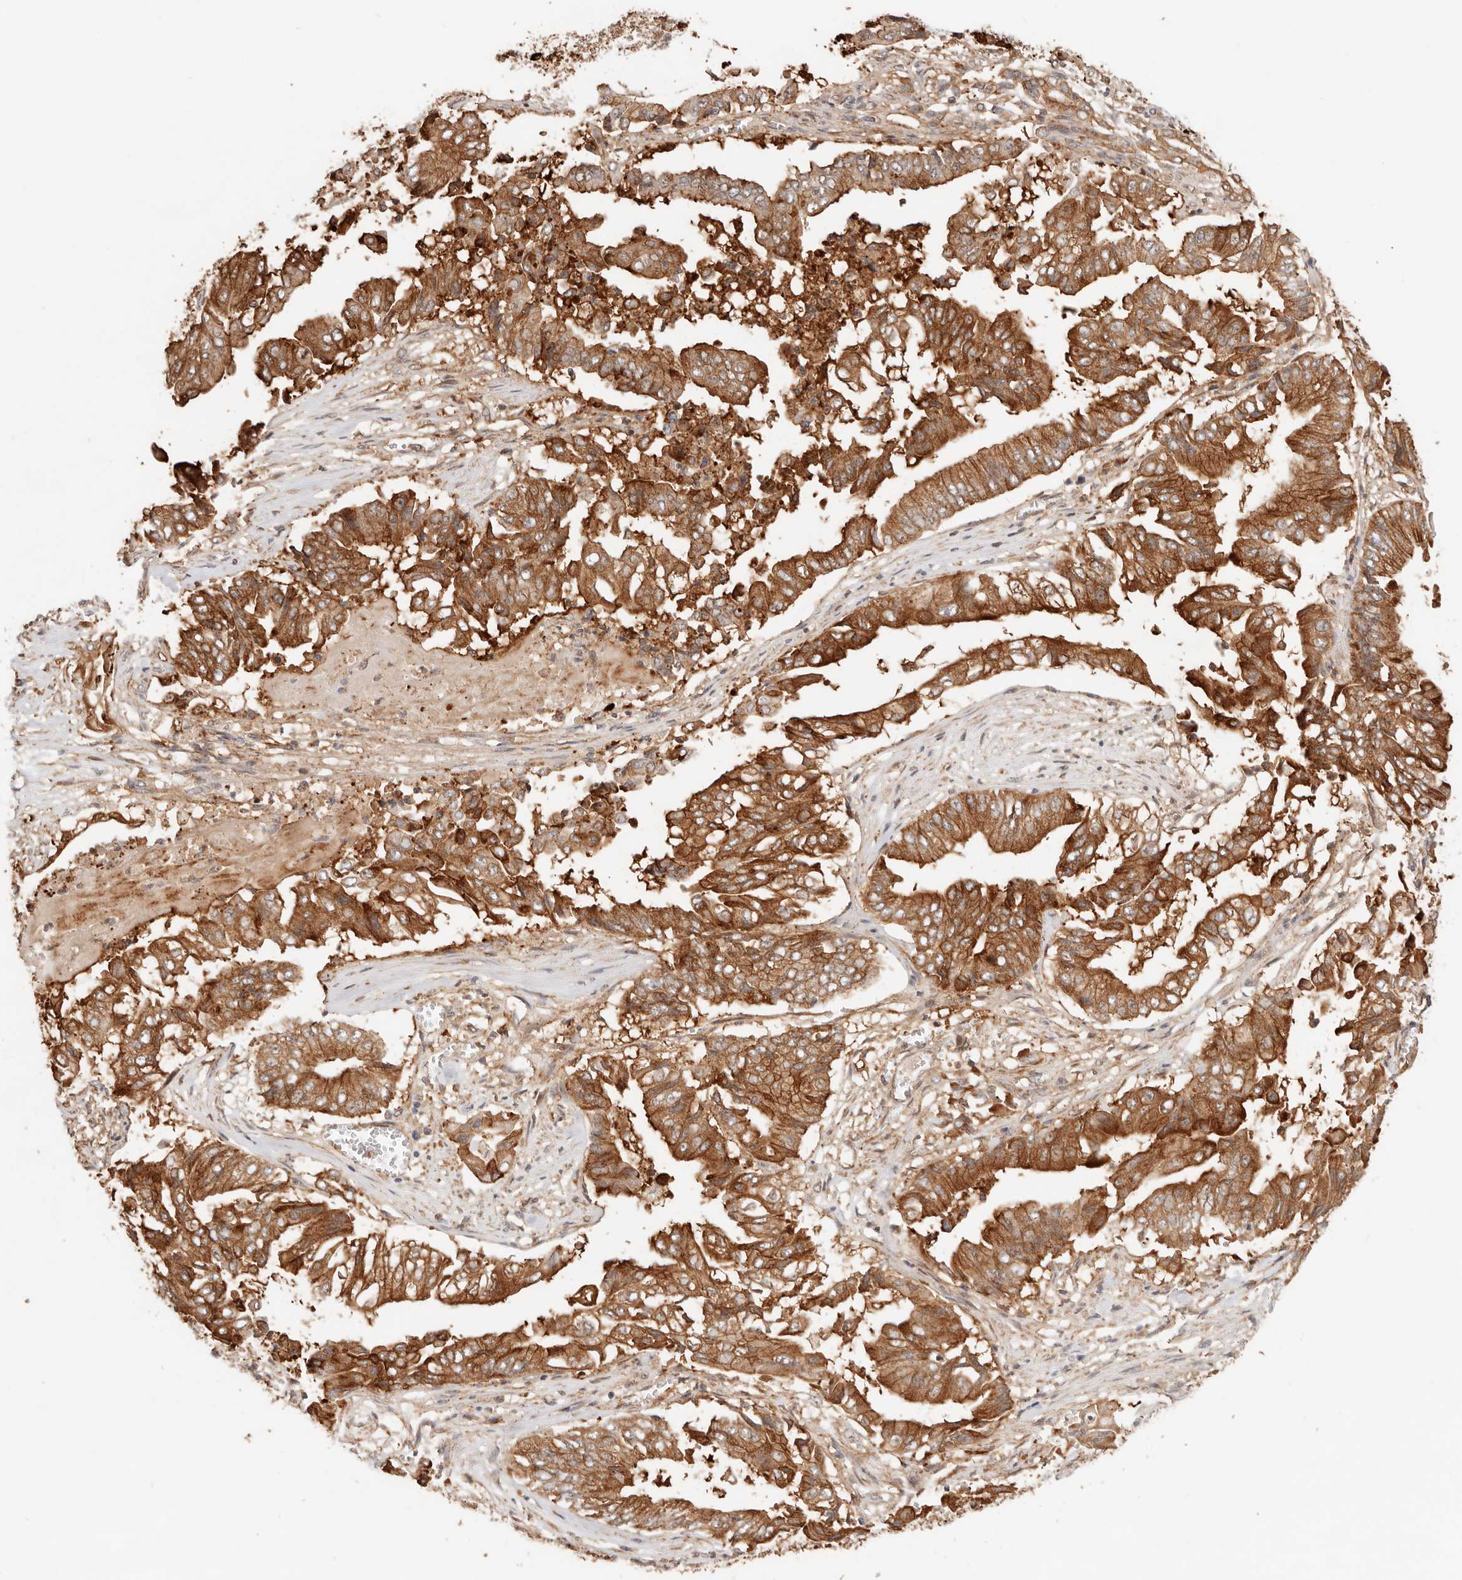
{"staining": {"intensity": "strong", "quantity": ">75%", "location": "cytoplasmic/membranous"}, "tissue": "pancreatic cancer", "cell_type": "Tumor cells", "image_type": "cancer", "snomed": [{"axis": "morphology", "description": "Adenocarcinoma, NOS"}, {"axis": "topography", "description": "Pancreas"}], "caption": "Protein analysis of pancreatic cancer (adenocarcinoma) tissue shows strong cytoplasmic/membranous expression in approximately >75% of tumor cells.", "gene": "HEXD", "patient": {"sex": "female", "age": 77}}